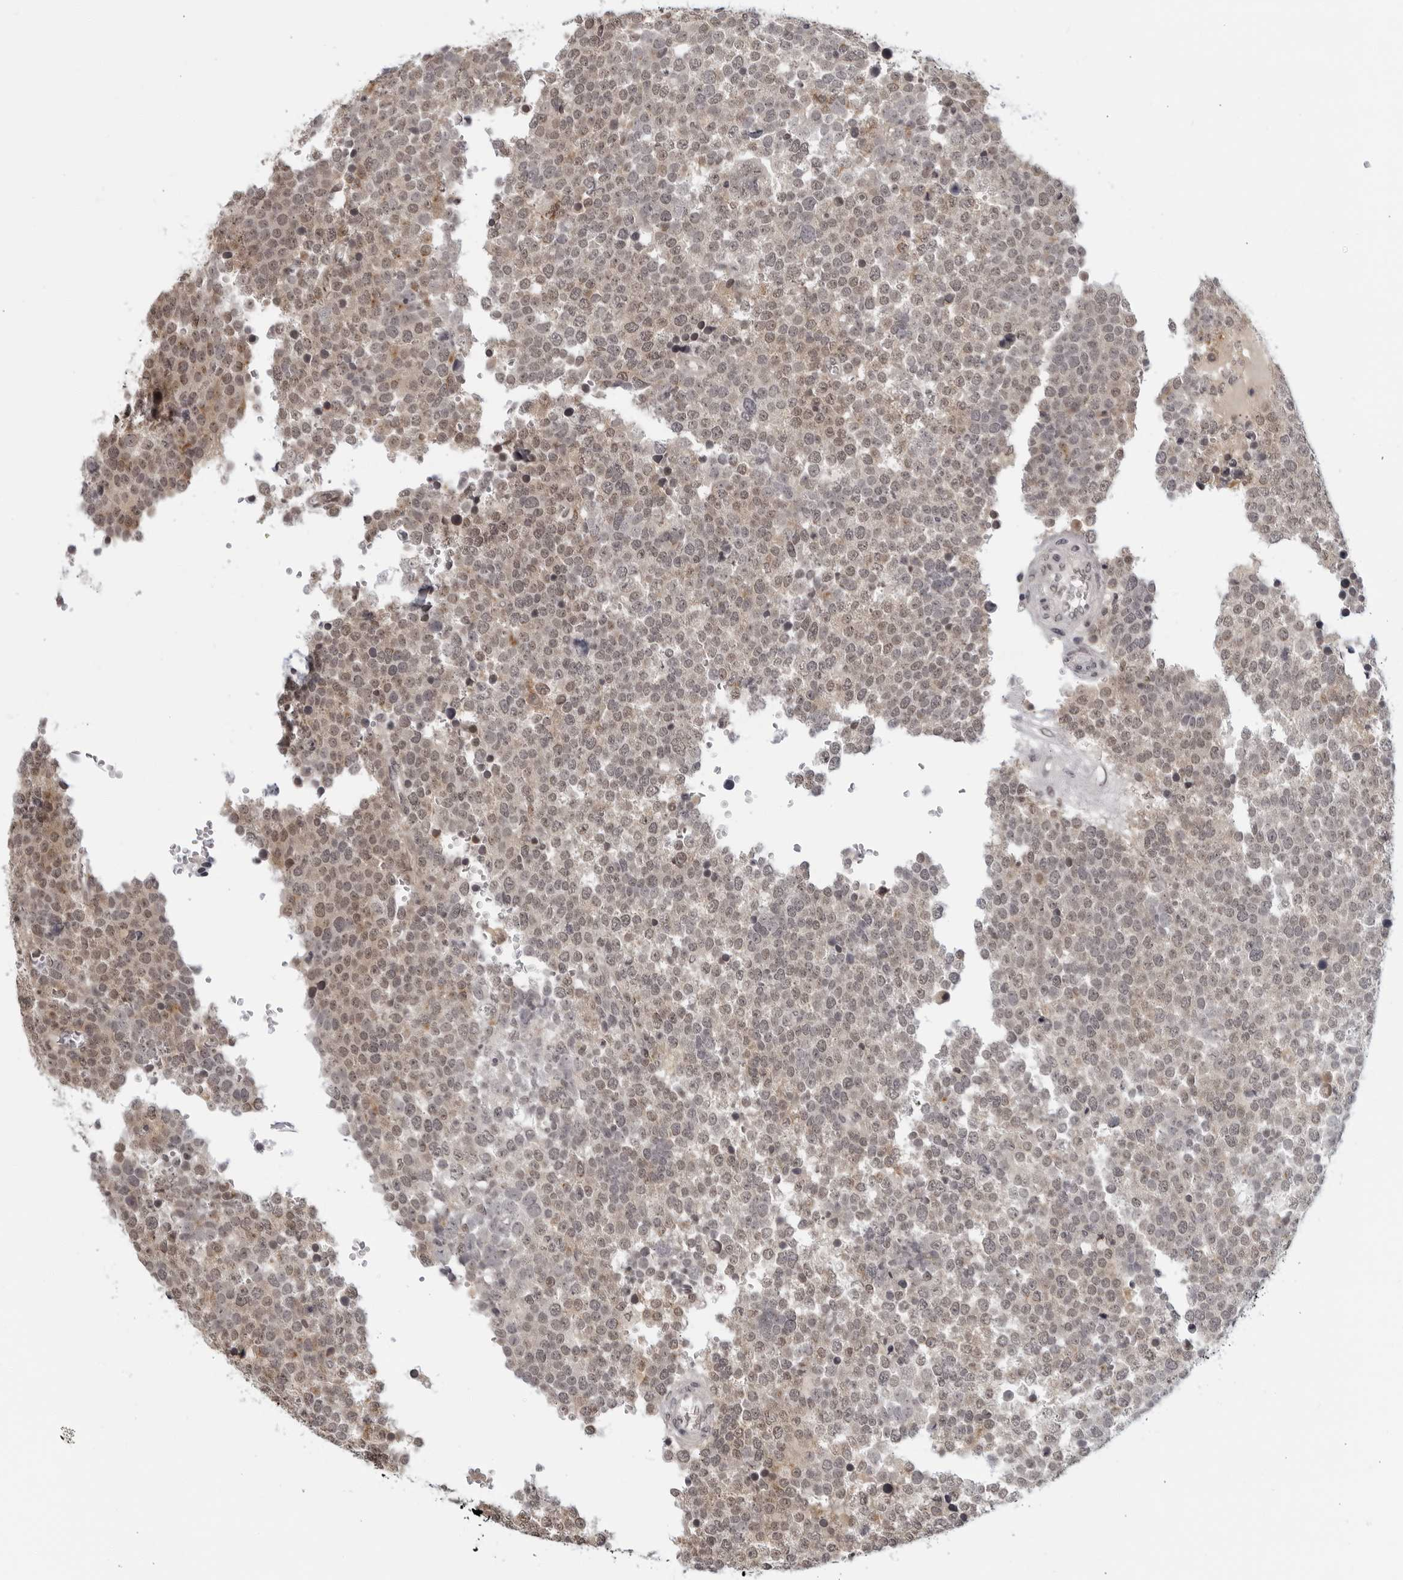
{"staining": {"intensity": "weak", "quantity": ">75%", "location": "nuclear"}, "tissue": "testis cancer", "cell_type": "Tumor cells", "image_type": "cancer", "snomed": [{"axis": "morphology", "description": "Seminoma, NOS"}, {"axis": "topography", "description": "Testis"}], "caption": "Brown immunohistochemical staining in testis cancer exhibits weak nuclear positivity in approximately >75% of tumor cells. (brown staining indicates protein expression, while blue staining denotes nuclei).", "gene": "CC2D1B", "patient": {"sex": "male", "age": 71}}